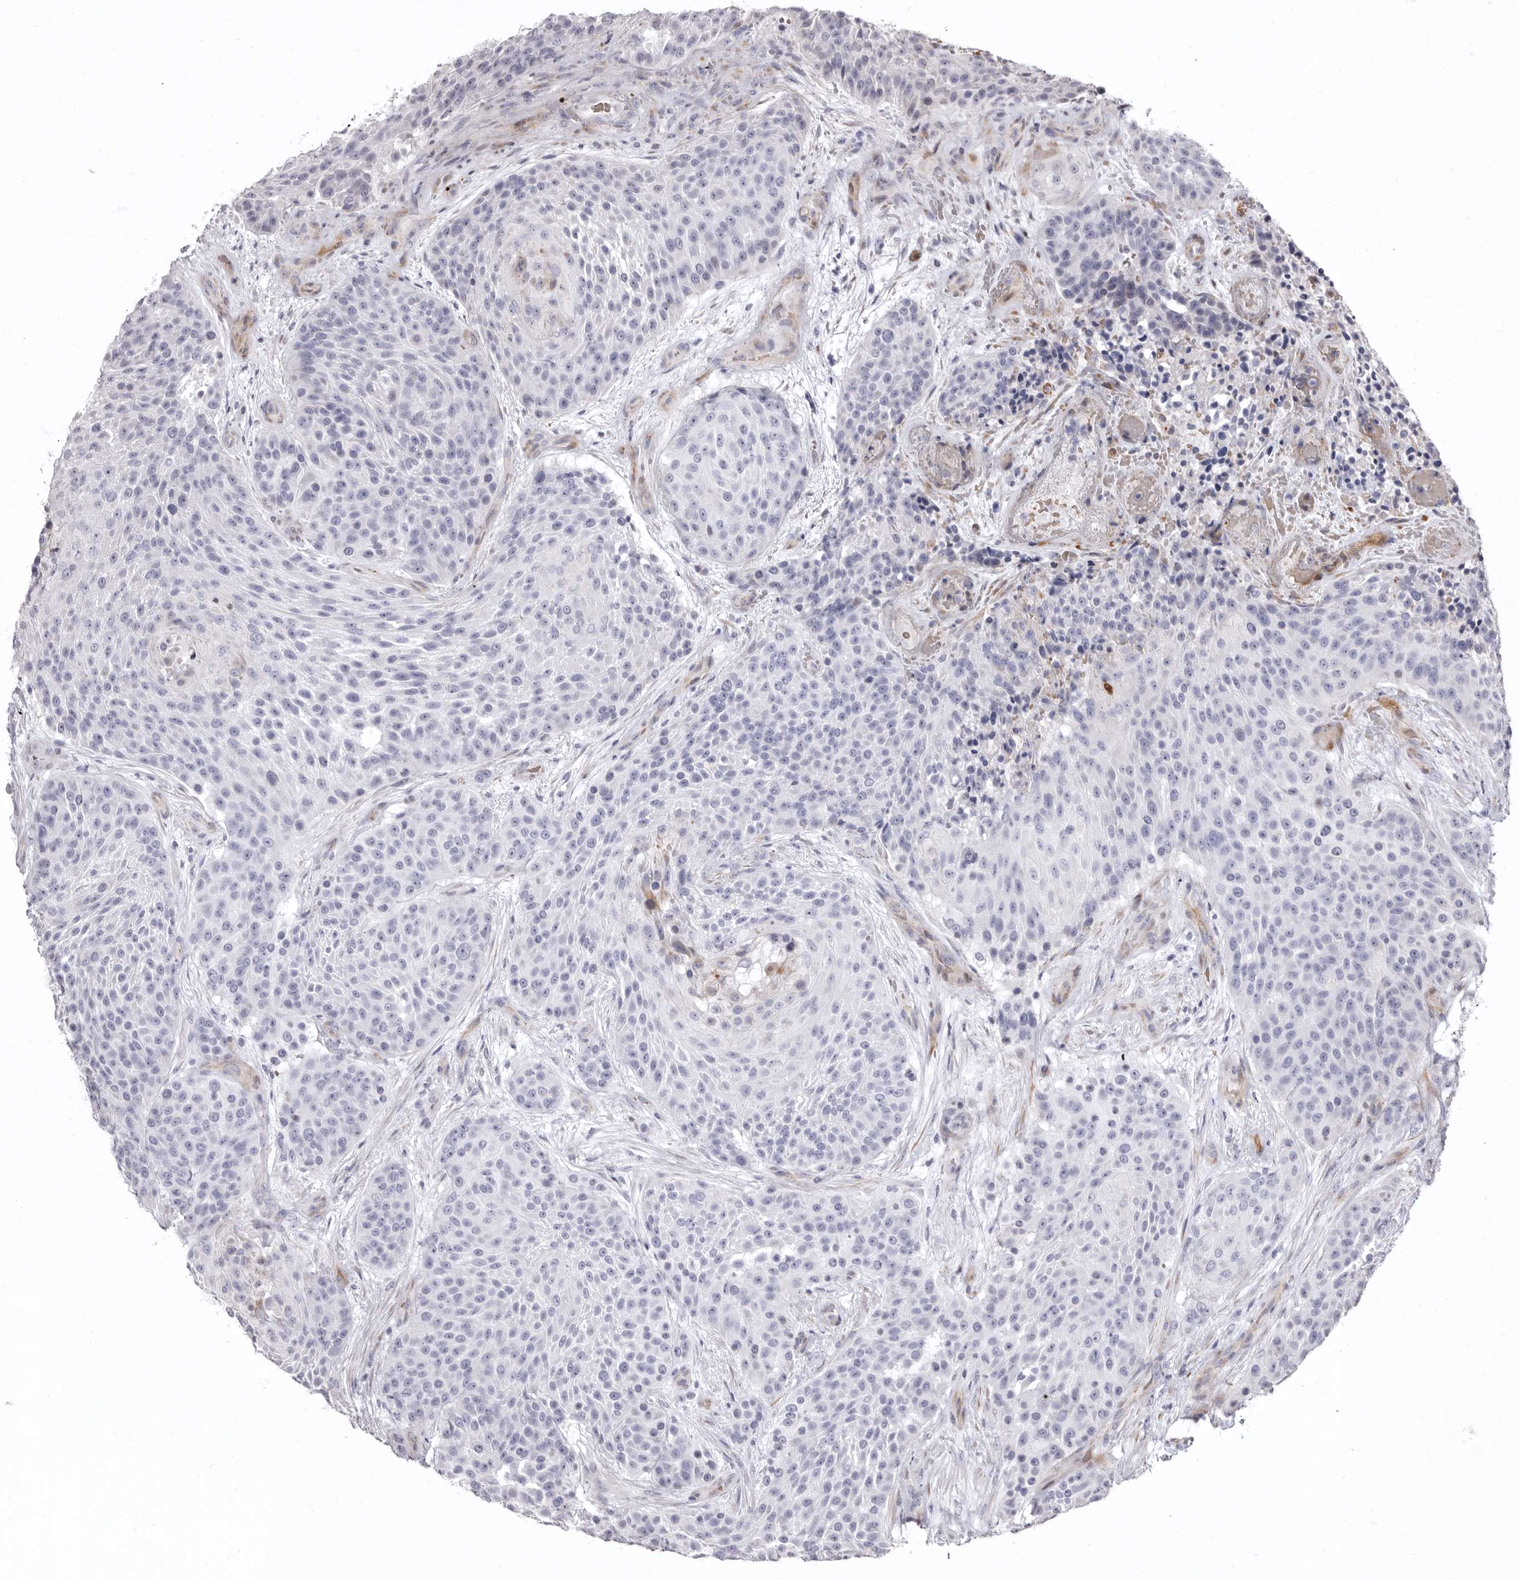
{"staining": {"intensity": "negative", "quantity": "none", "location": "none"}, "tissue": "urothelial cancer", "cell_type": "Tumor cells", "image_type": "cancer", "snomed": [{"axis": "morphology", "description": "Urothelial carcinoma, High grade"}, {"axis": "topography", "description": "Urinary bladder"}], "caption": "A micrograph of human urothelial cancer is negative for staining in tumor cells.", "gene": "AIDA", "patient": {"sex": "female", "age": 63}}